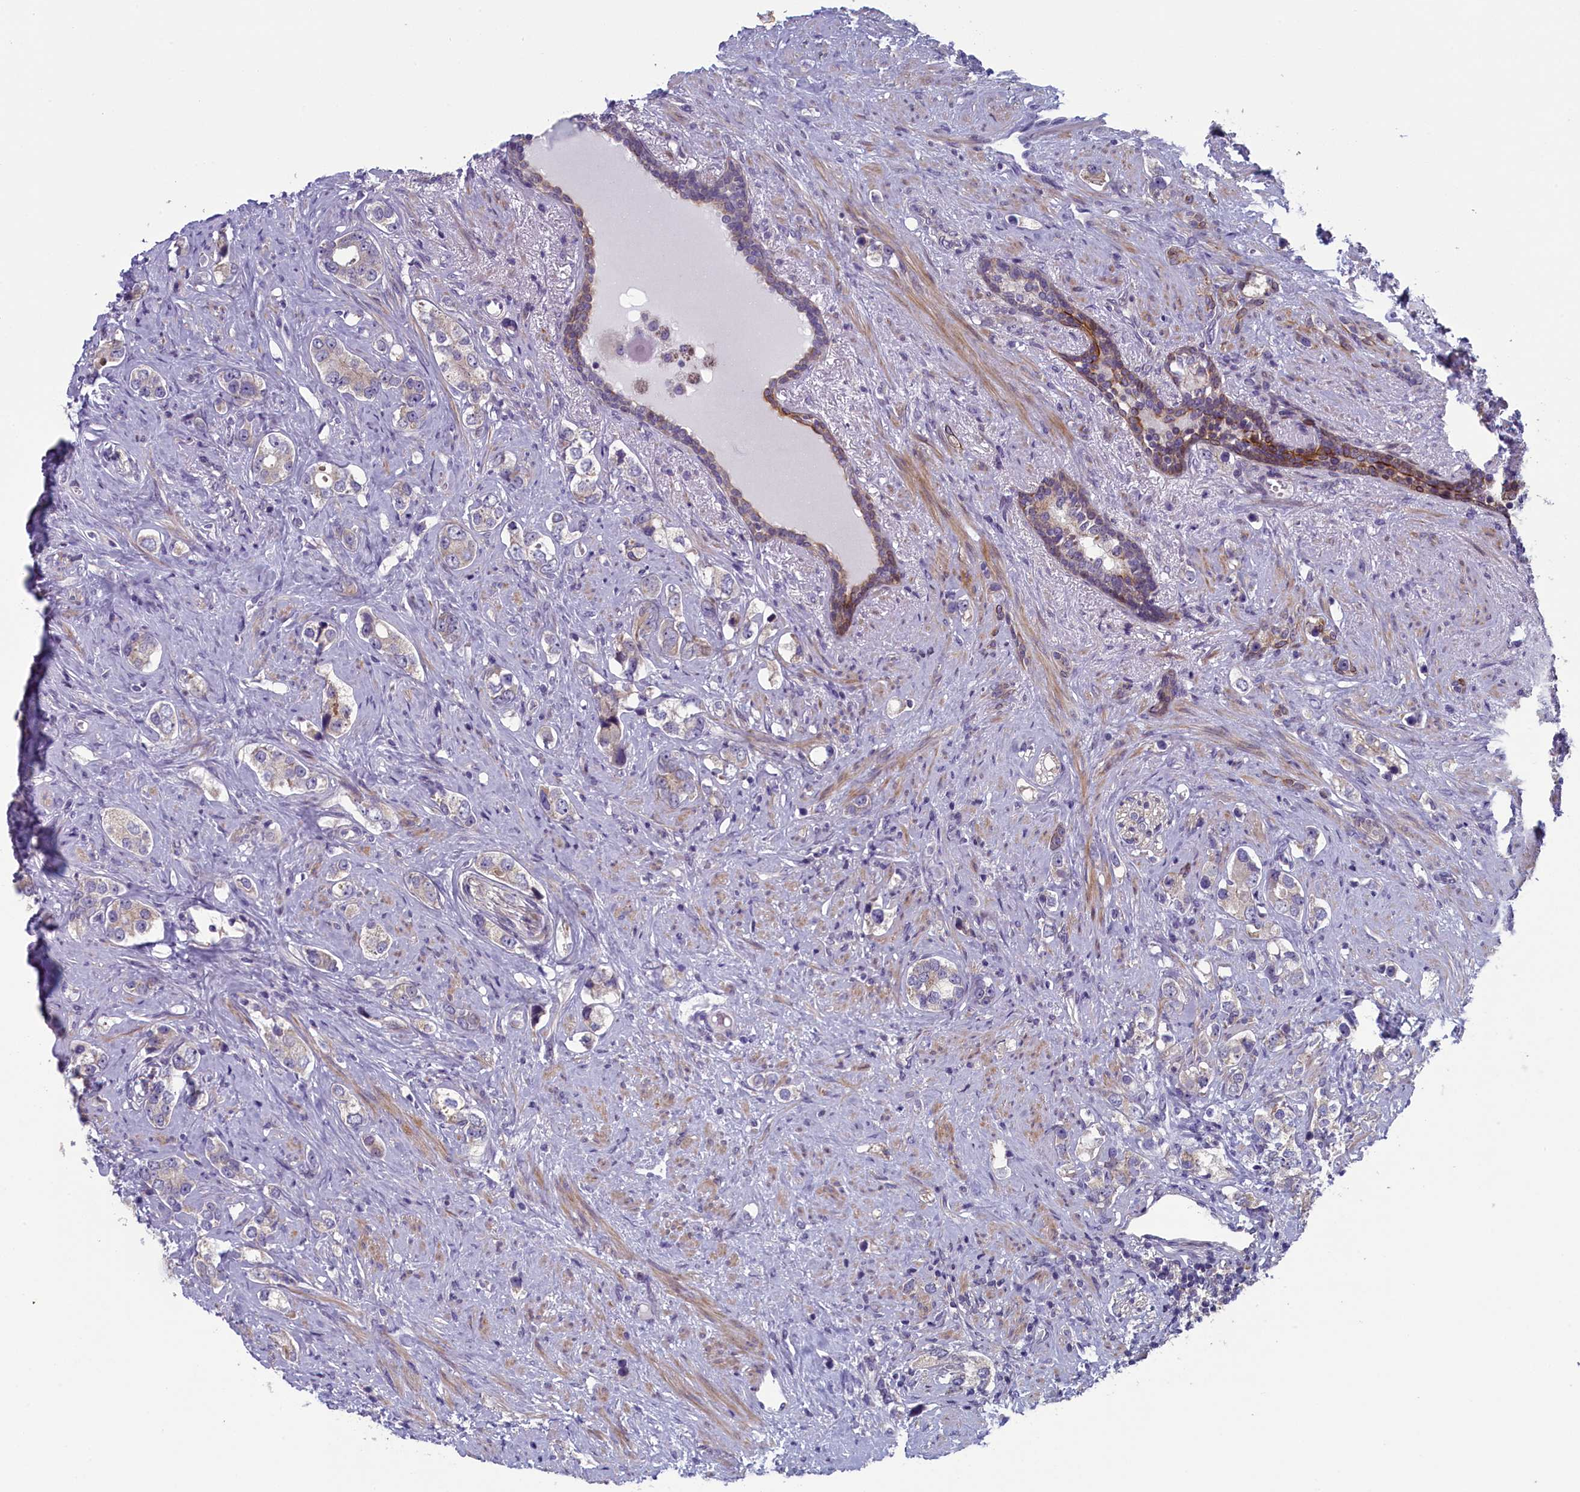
{"staining": {"intensity": "weak", "quantity": "25%-75%", "location": "cytoplasmic/membranous"}, "tissue": "prostate cancer", "cell_type": "Tumor cells", "image_type": "cancer", "snomed": [{"axis": "morphology", "description": "Adenocarcinoma, High grade"}, {"axis": "topography", "description": "Prostate"}], "caption": "Immunohistochemistry of human adenocarcinoma (high-grade) (prostate) exhibits low levels of weak cytoplasmic/membranous expression in approximately 25%-75% of tumor cells.", "gene": "ANKRD39", "patient": {"sex": "male", "age": 63}}